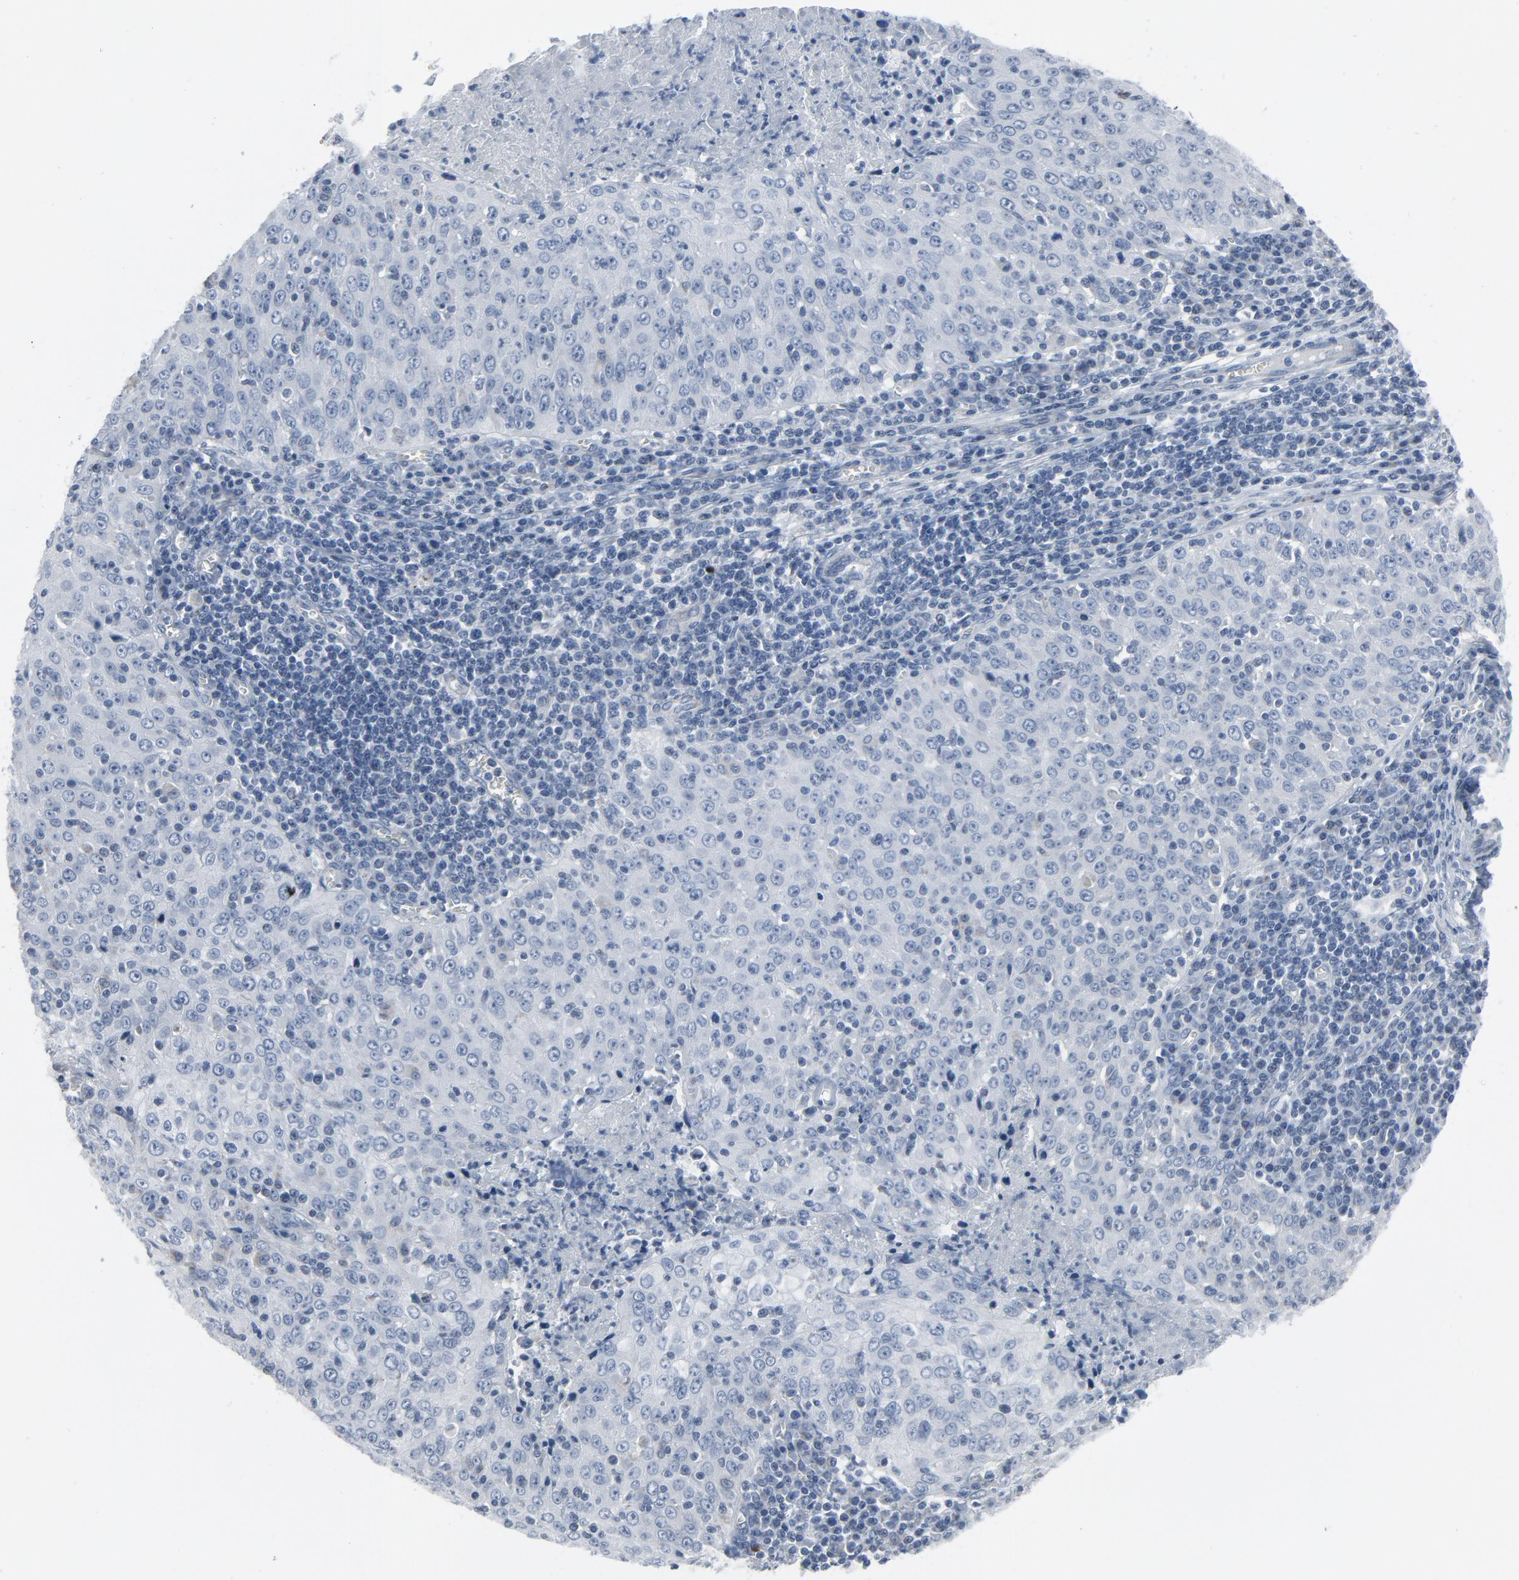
{"staining": {"intensity": "negative", "quantity": "none", "location": "none"}, "tissue": "cervical cancer", "cell_type": "Tumor cells", "image_type": "cancer", "snomed": [{"axis": "morphology", "description": "Squamous cell carcinoma, NOS"}, {"axis": "topography", "description": "Cervix"}], "caption": "Cervical cancer was stained to show a protein in brown. There is no significant positivity in tumor cells. (Brightfield microscopy of DAB immunohistochemistry at high magnification).", "gene": "GPX2", "patient": {"sex": "female", "age": 27}}